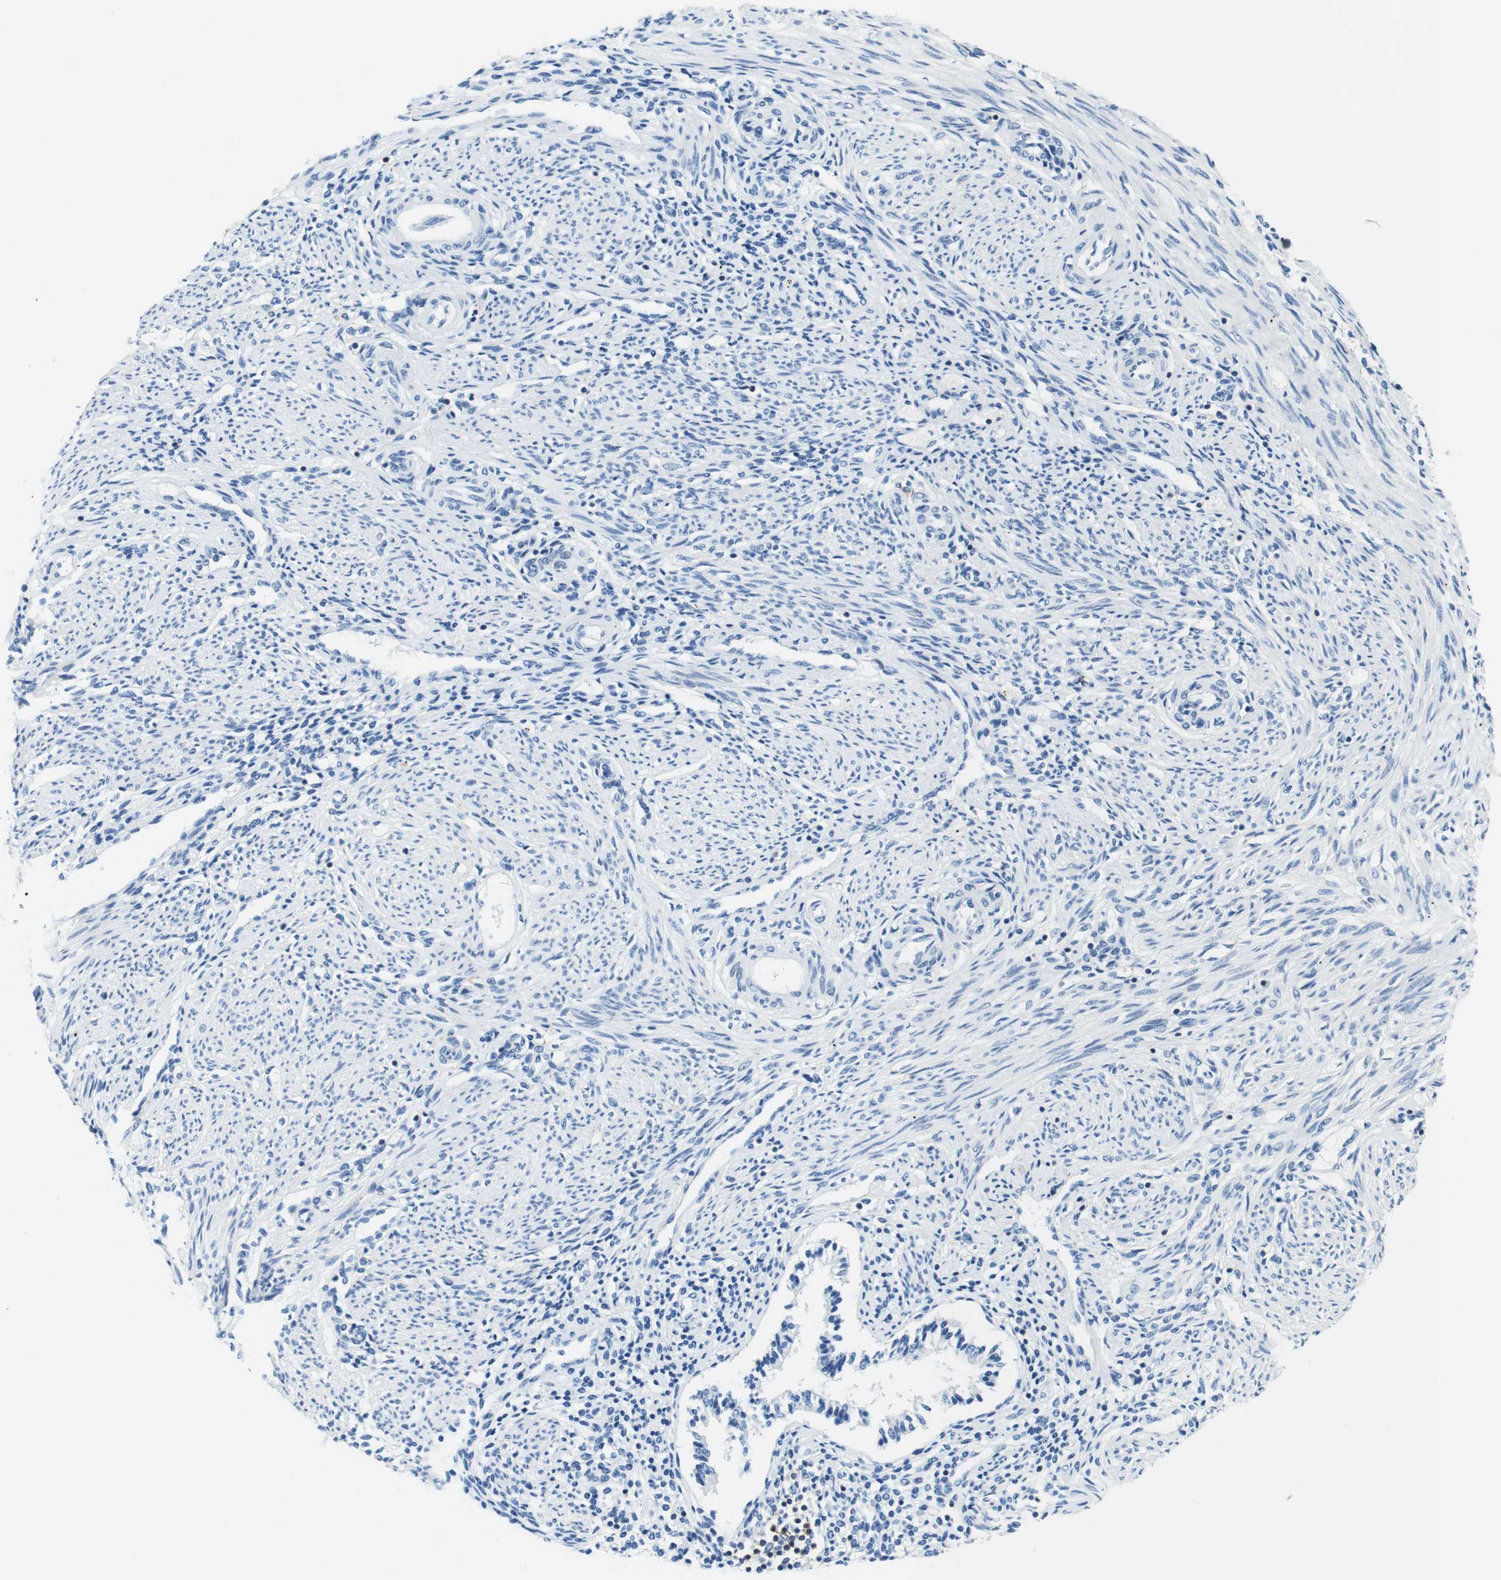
{"staining": {"intensity": "negative", "quantity": "none", "location": "none"}, "tissue": "endometrium", "cell_type": "Cells in endometrial stroma", "image_type": "normal", "snomed": [{"axis": "morphology", "description": "Normal tissue, NOS"}, {"axis": "topography", "description": "Endometrium"}], "caption": "Human endometrium stained for a protein using immunohistochemistry reveals no staining in cells in endometrial stroma.", "gene": "LAT", "patient": {"sex": "female", "age": 42}}